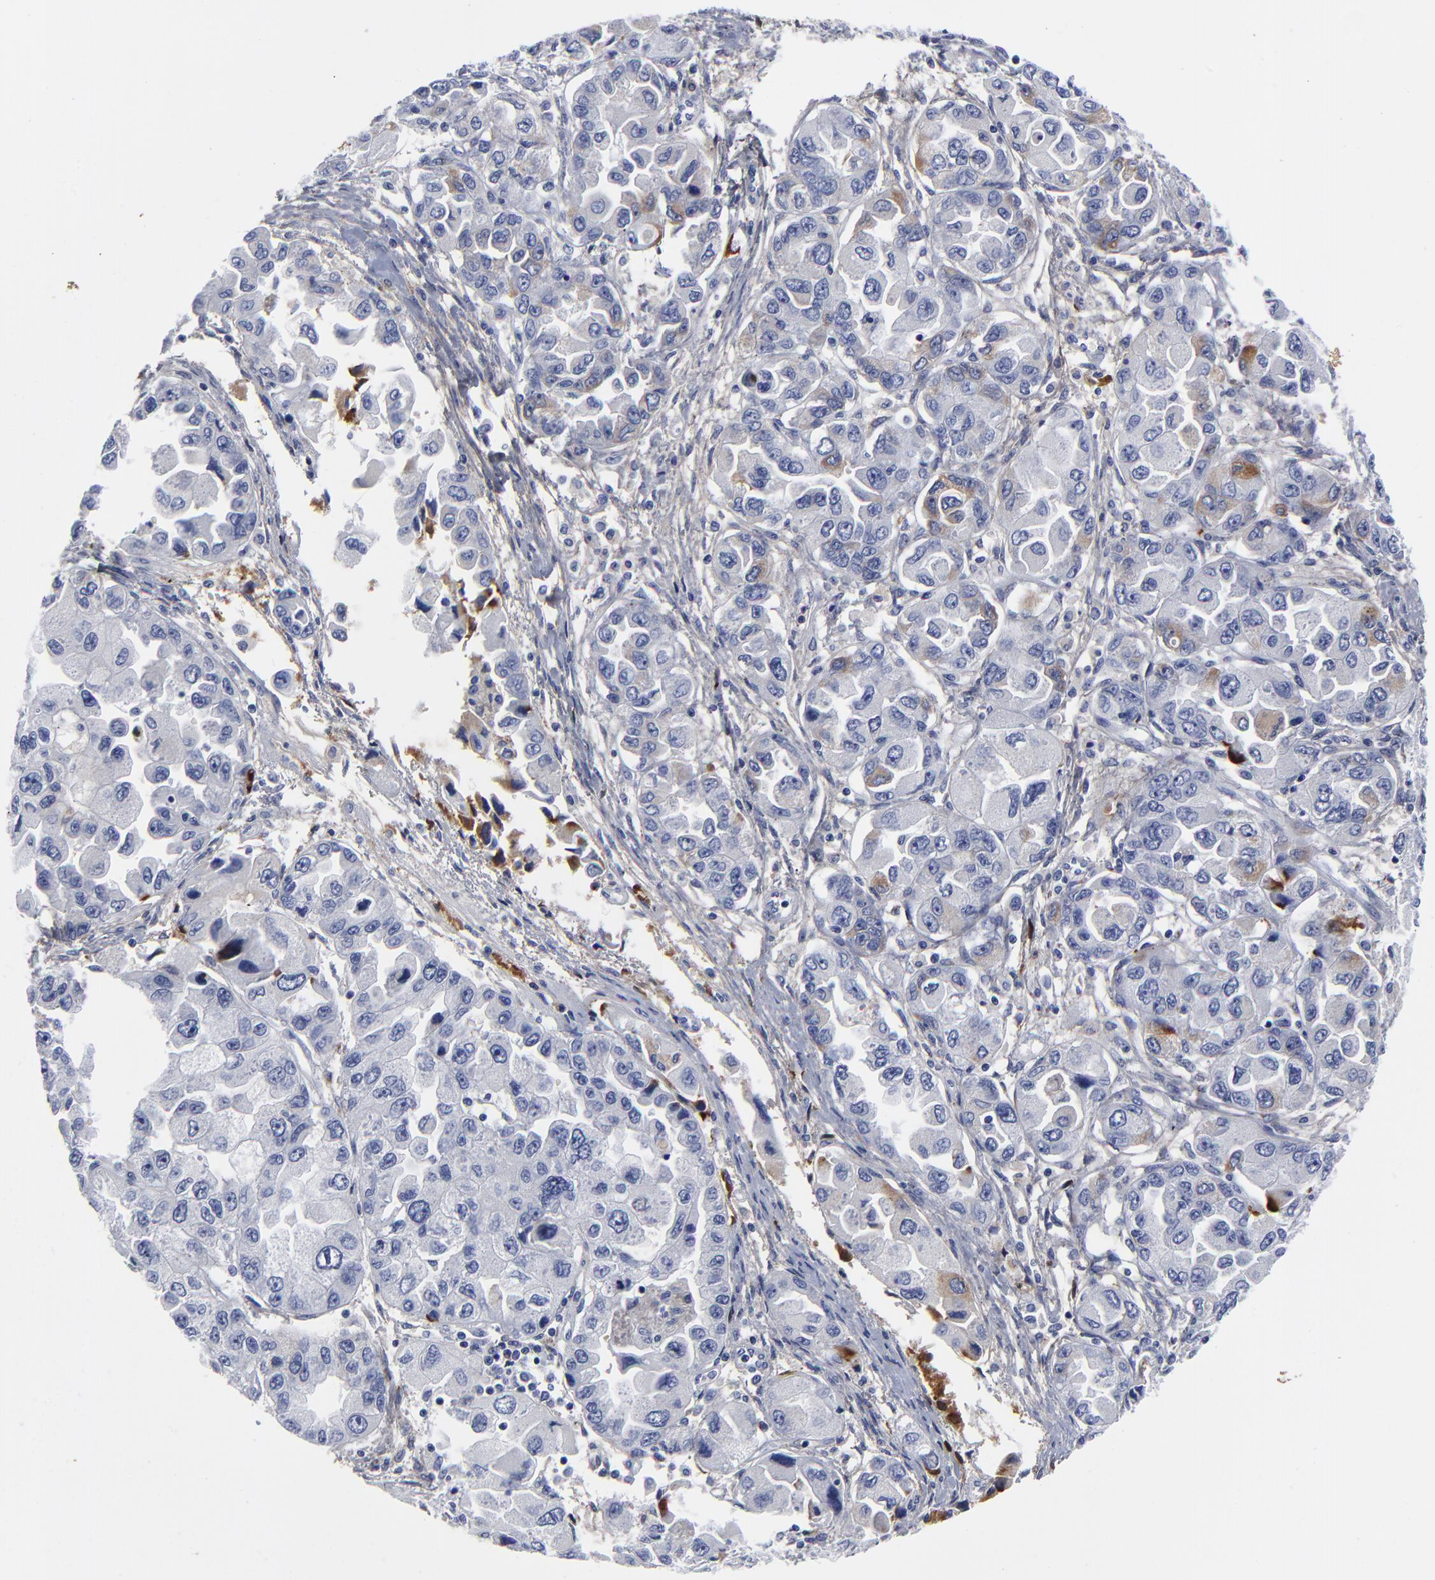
{"staining": {"intensity": "negative", "quantity": "none", "location": "none"}, "tissue": "ovarian cancer", "cell_type": "Tumor cells", "image_type": "cancer", "snomed": [{"axis": "morphology", "description": "Cystadenocarcinoma, serous, NOS"}, {"axis": "topography", "description": "Ovary"}], "caption": "This is an immunohistochemistry histopathology image of ovarian cancer. There is no staining in tumor cells.", "gene": "DCN", "patient": {"sex": "female", "age": 84}}